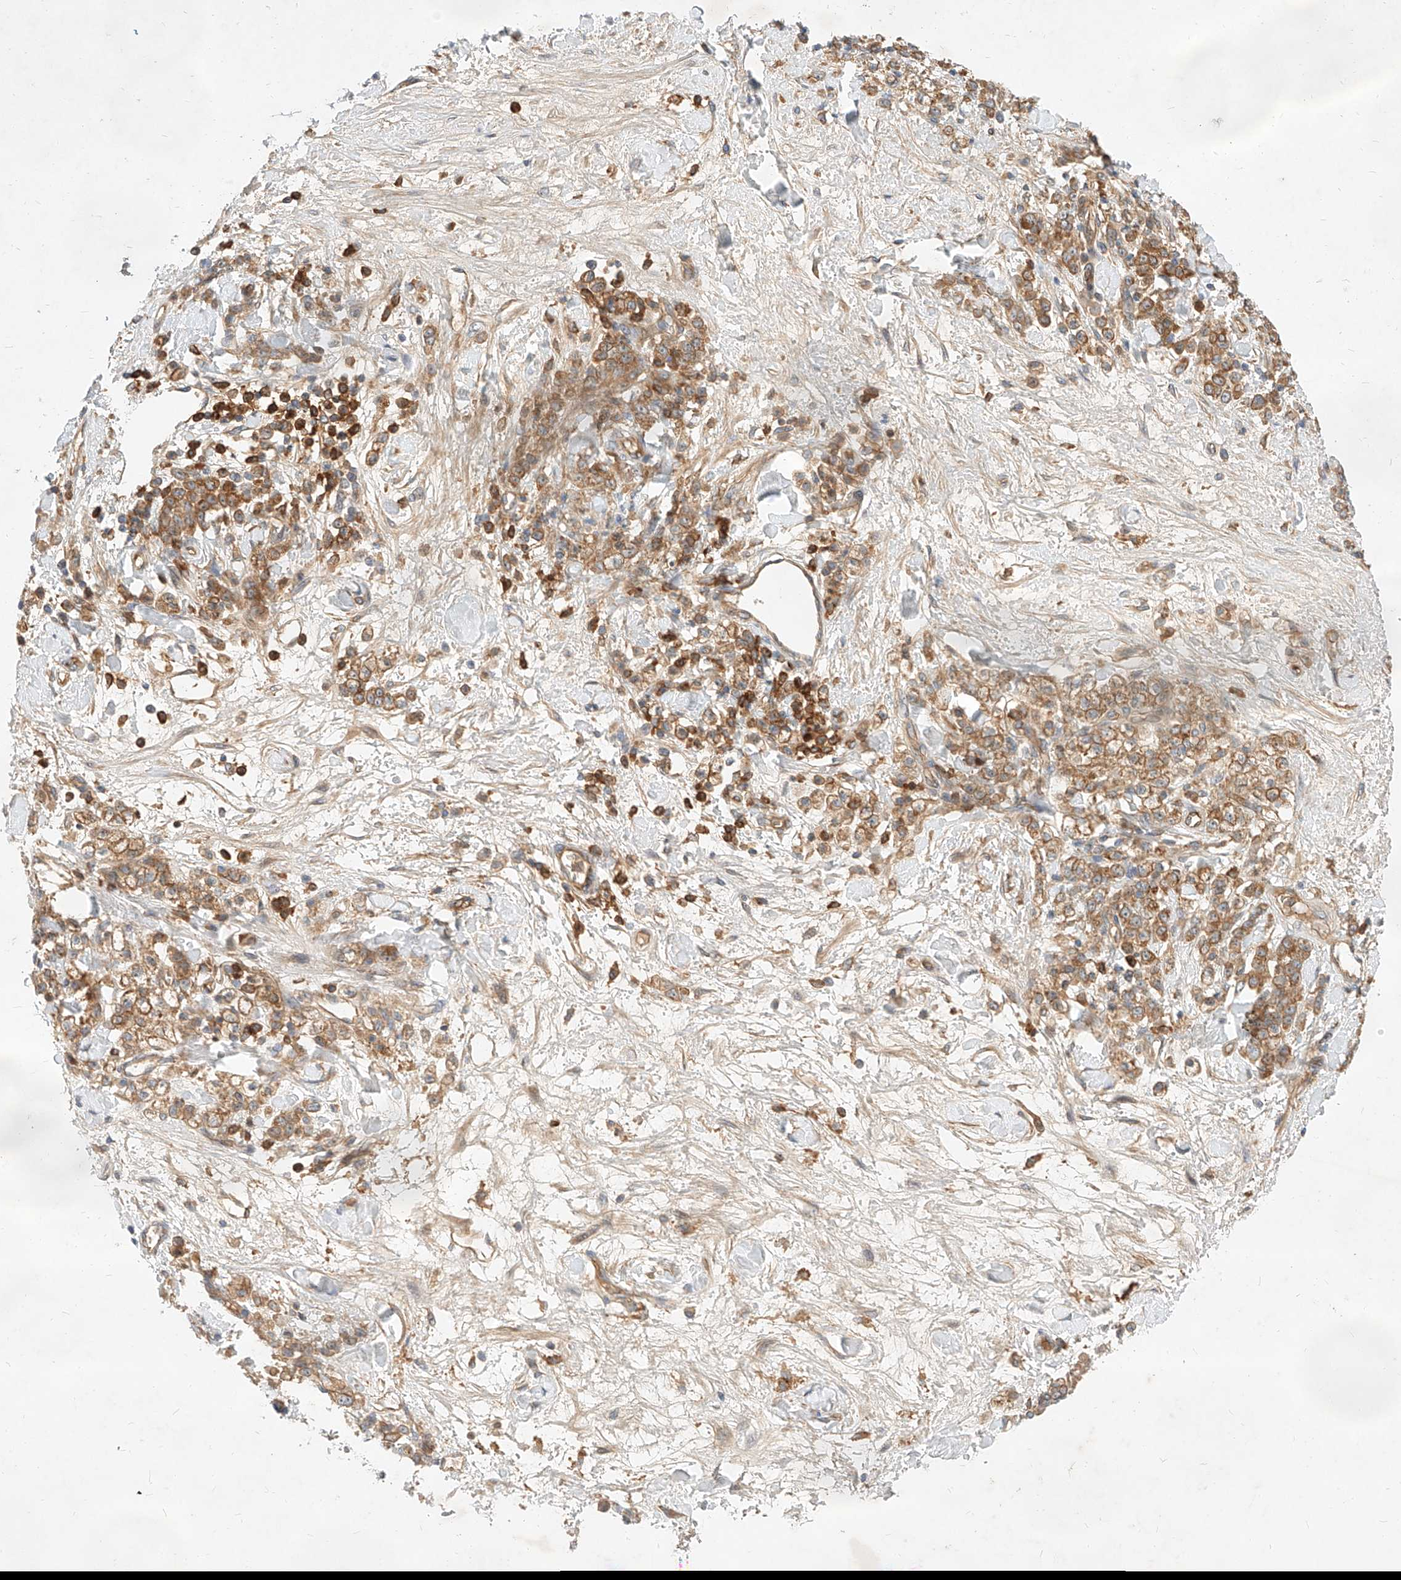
{"staining": {"intensity": "moderate", "quantity": ">75%", "location": "cytoplasmic/membranous"}, "tissue": "stomach cancer", "cell_type": "Tumor cells", "image_type": "cancer", "snomed": [{"axis": "morphology", "description": "Normal tissue, NOS"}, {"axis": "morphology", "description": "Adenocarcinoma, NOS"}, {"axis": "topography", "description": "Stomach"}], "caption": "Brown immunohistochemical staining in adenocarcinoma (stomach) shows moderate cytoplasmic/membranous staining in about >75% of tumor cells.", "gene": "NFAM1", "patient": {"sex": "male", "age": 82}}